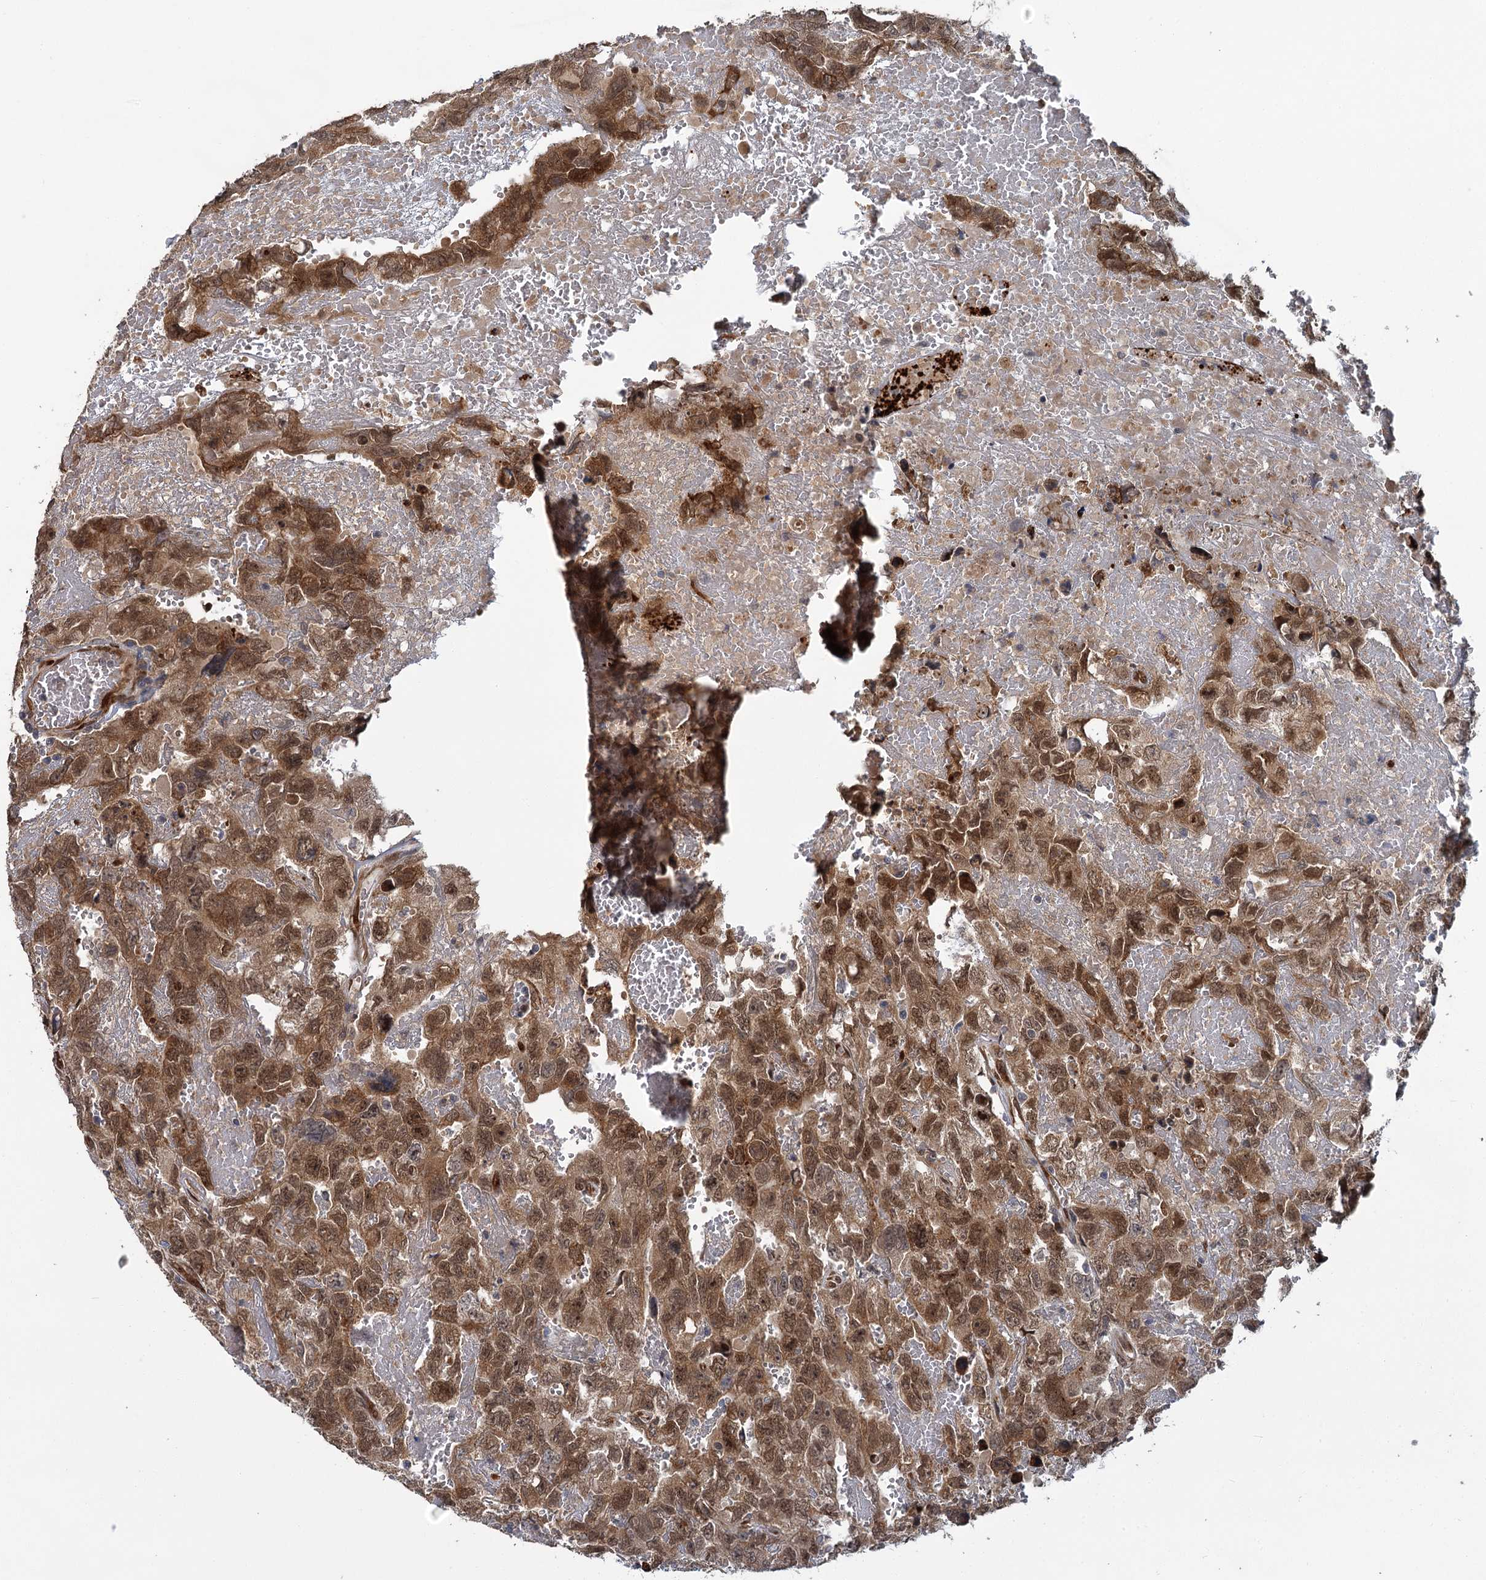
{"staining": {"intensity": "moderate", "quantity": ">75%", "location": "cytoplasmic/membranous,nuclear"}, "tissue": "testis cancer", "cell_type": "Tumor cells", "image_type": "cancer", "snomed": [{"axis": "morphology", "description": "Carcinoma, Embryonal, NOS"}, {"axis": "topography", "description": "Testis"}], "caption": "Testis cancer (embryonal carcinoma) stained for a protein (brown) reveals moderate cytoplasmic/membranous and nuclear positive staining in about >75% of tumor cells.", "gene": "APBA2", "patient": {"sex": "male", "age": 45}}